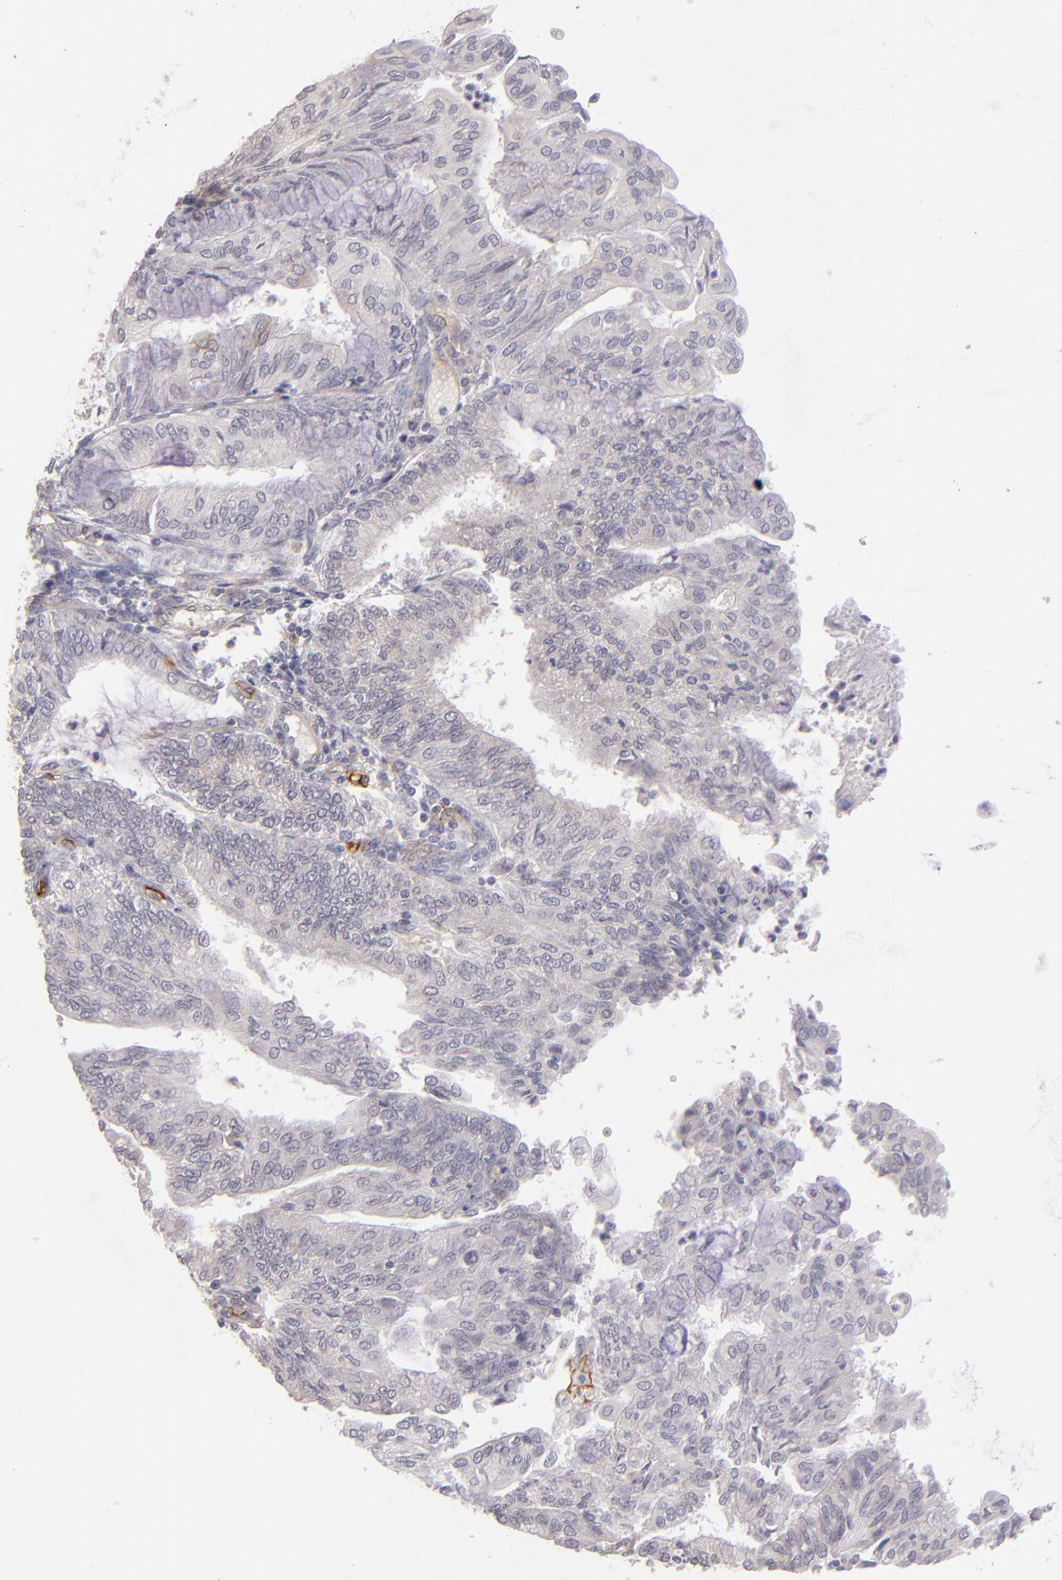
{"staining": {"intensity": "negative", "quantity": "none", "location": "none"}, "tissue": "endometrial cancer", "cell_type": "Tumor cells", "image_type": "cancer", "snomed": [{"axis": "morphology", "description": "Adenocarcinoma, NOS"}, {"axis": "topography", "description": "Endometrium"}], "caption": "Immunohistochemical staining of adenocarcinoma (endometrial) shows no significant staining in tumor cells.", "gene": "THBD", "patient": {"sex": "female", "age": 59}}